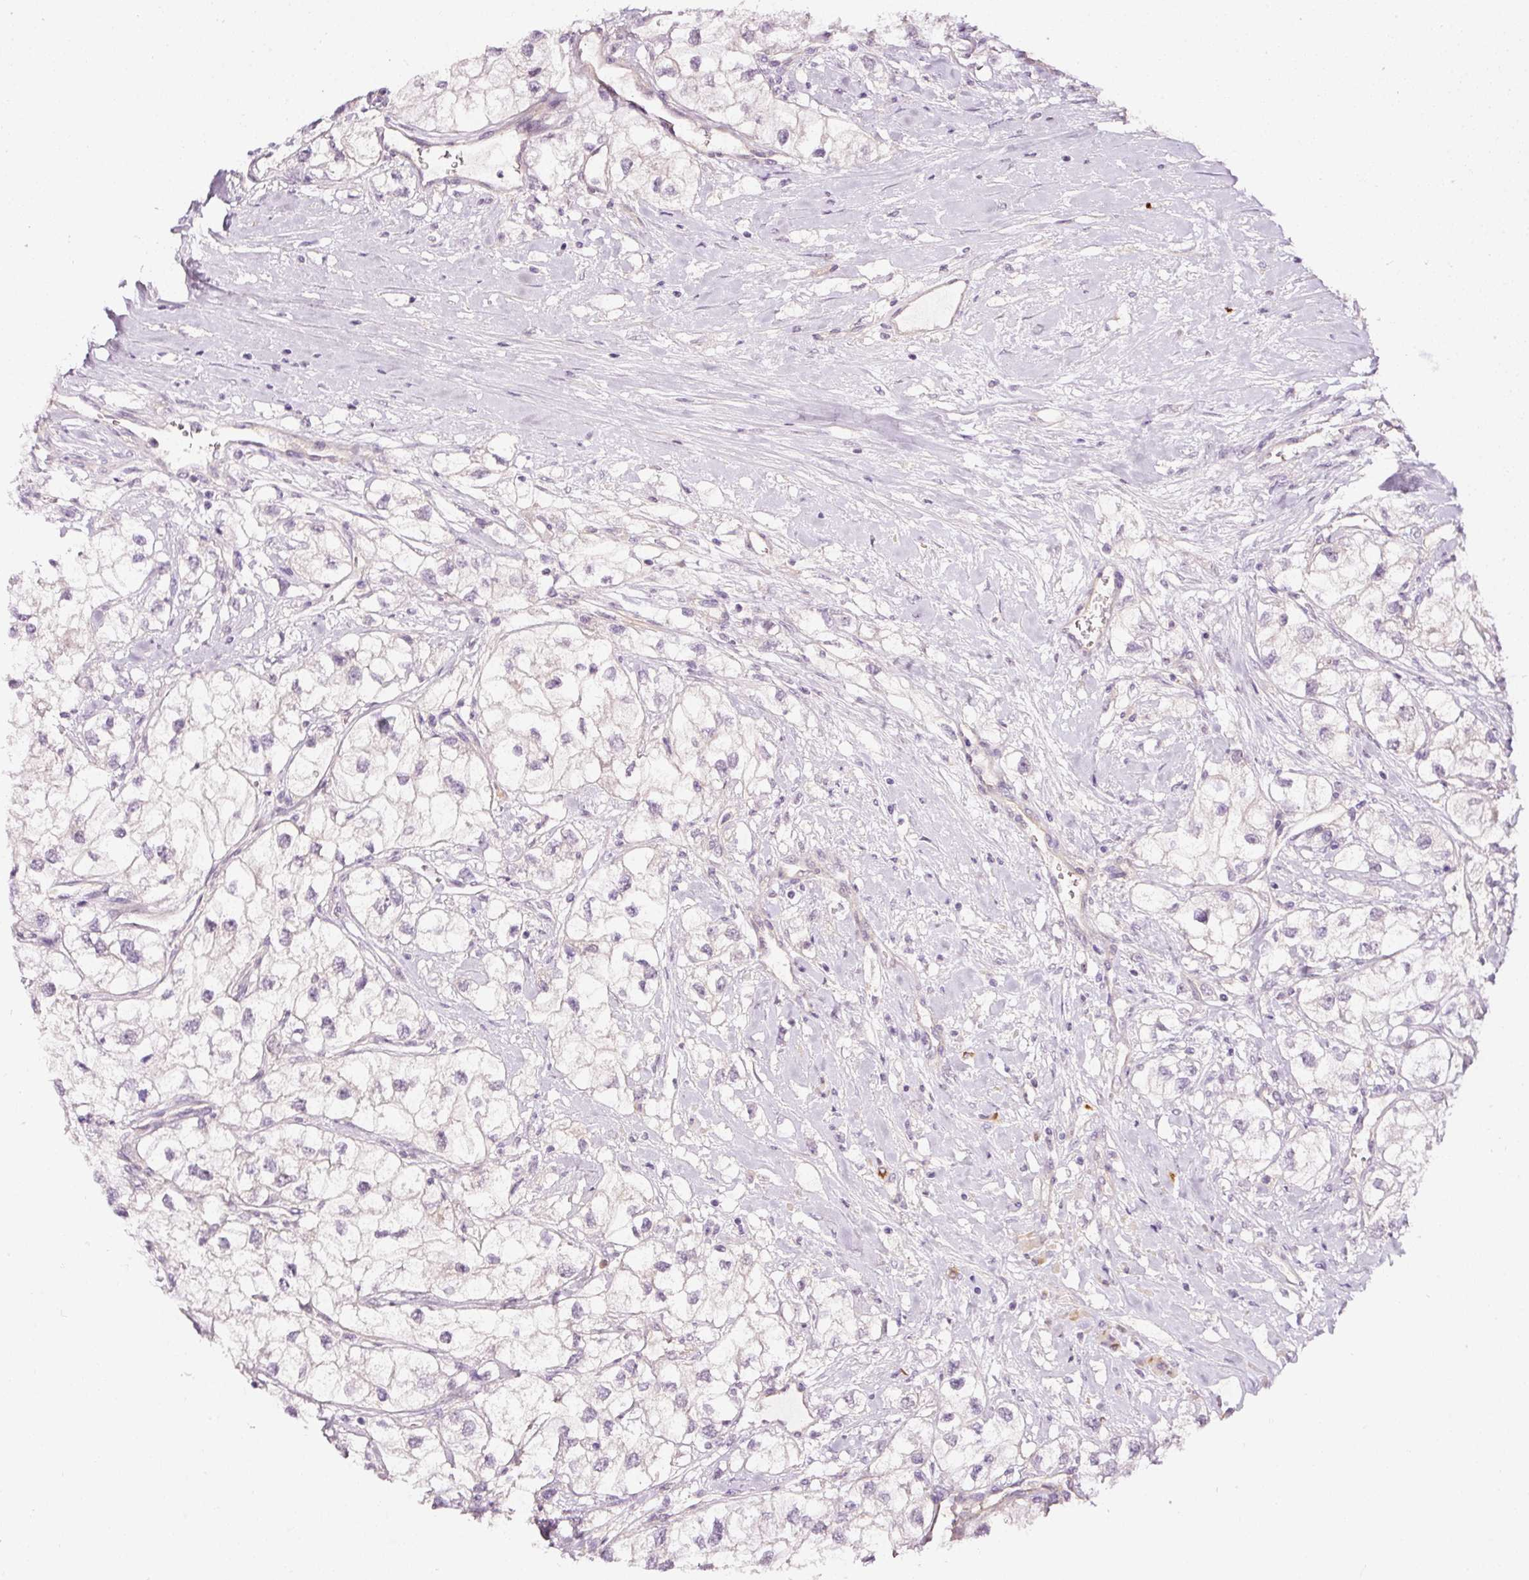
{"staining": {"intensity": "negative", "quantity": "none", "location": "none"}, "tissue": "renal cancer", "cell_type": "Tumor cells", "image_type": "cancer", "snomed": [{"axis": "morphology", "description": "Adenocarcinoma, NOS"}, {"axis": "topography", "description": "Kidney"}], "caption": "Tumor cells are negative for protein expression in human renal cancer (adenocarcinoma).", "gene": "ABCB4", "patient": {"sex": "male", "age": 59}}